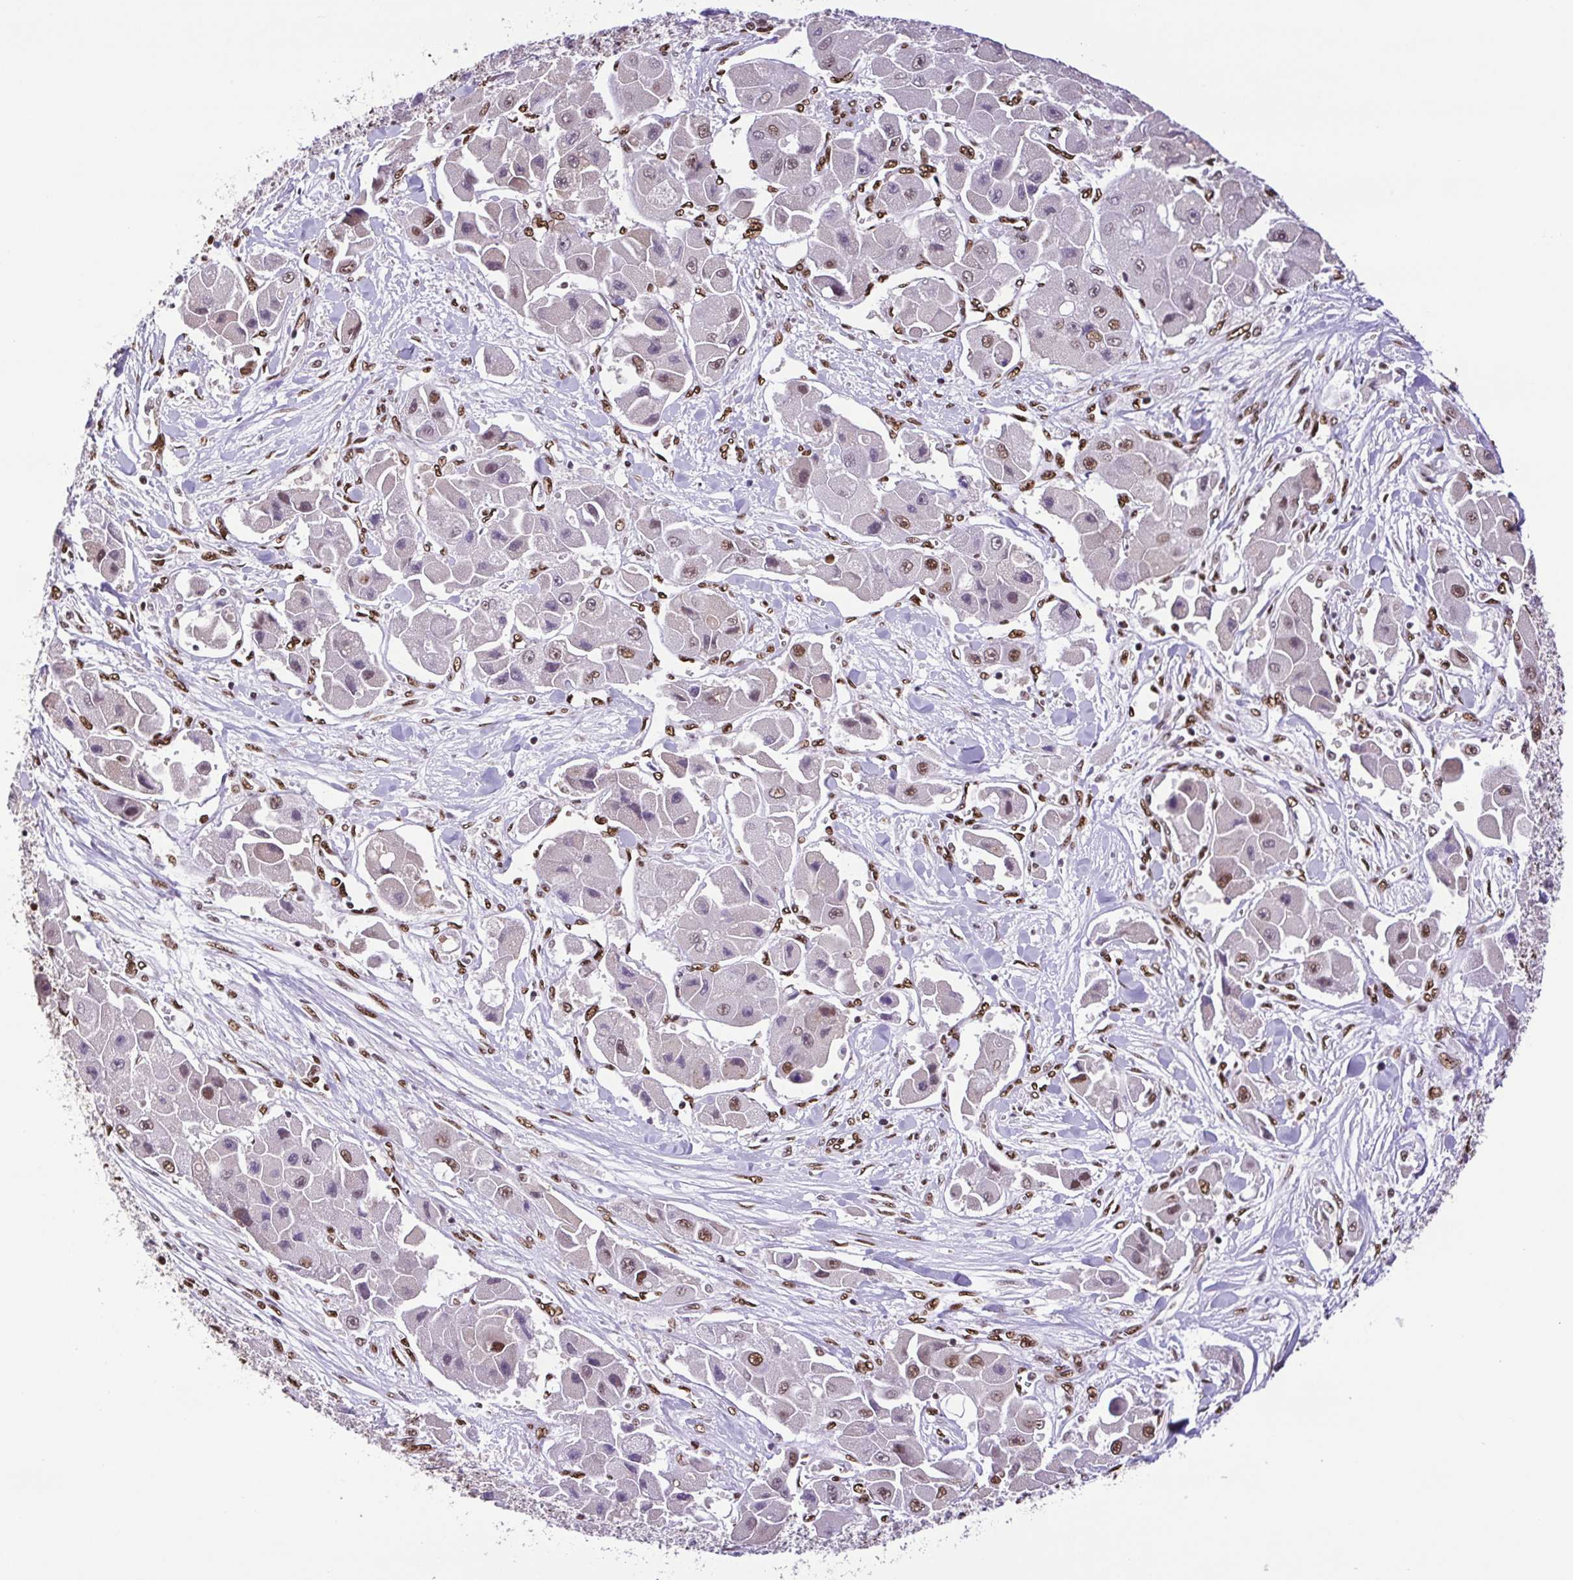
{"staining": {"intensity": "moderate", "quantity": "25%-75%", "location": "nuclear"}, "tissue": "liver cancer", "cell_type": "Tumor cells", "image_type": "cancer", "snomed": [{"axis": "morphology", "description": "Carcinoma, Hepatocellular, NOS"}, {"axis": "topography", "description": "Liver"}], "caption": "Human liver cancer stained with a brown dye displays moderate nuclear positive staining in about 25%-75% of tumor cells.", "gene": "TRIM28", "patient": {"sex": "male", "age": 24}}